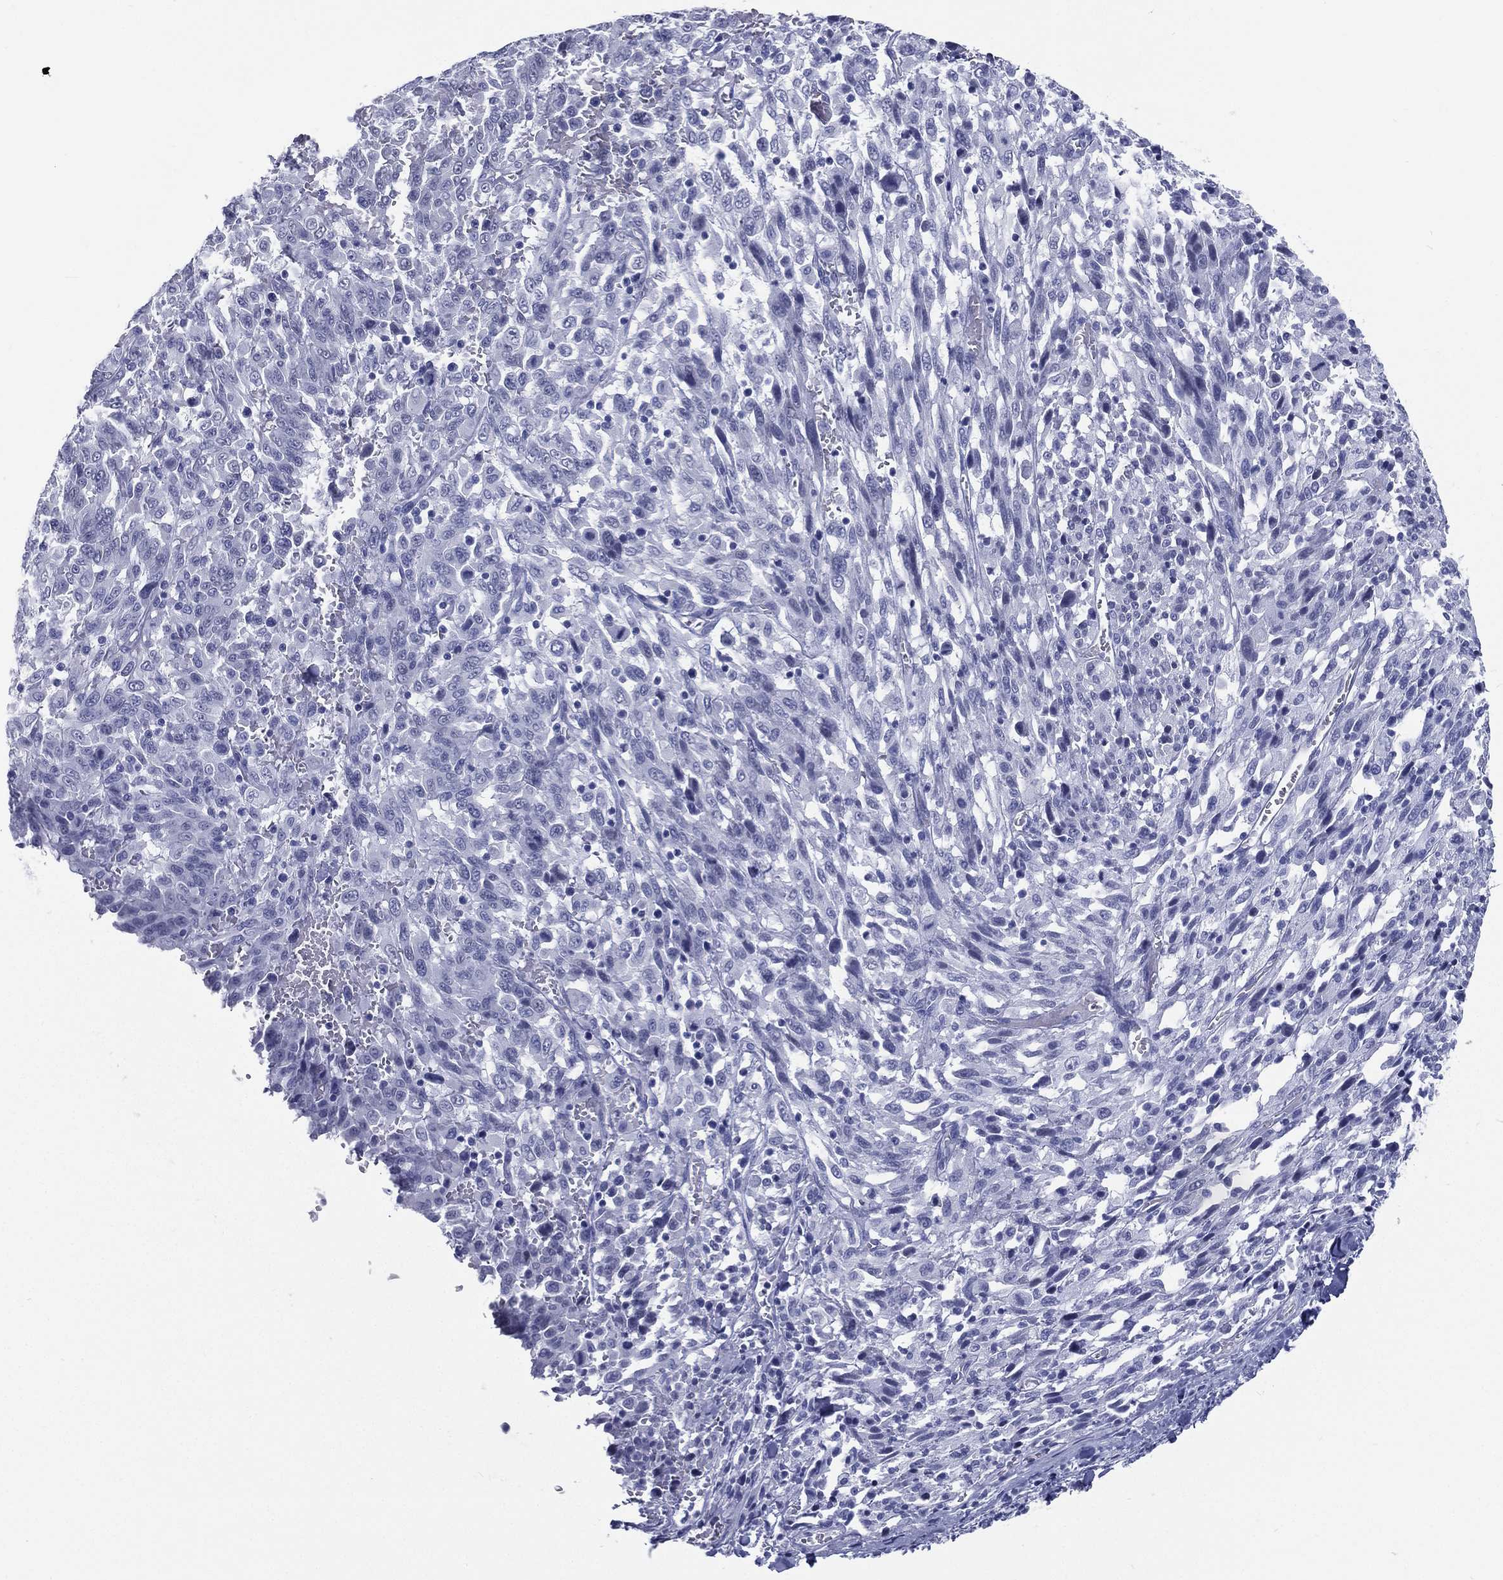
{"staining": {"intensity": "negative", "quantity": "none", "location": "none"}, "tissue": "melanoma", "cell_type": "Tumor cells", "image_type": "cancer", "snomed": [{"axis": "morphology", "description": "Malignant melanoma, NOS"}, {"axis": "topography", "description": "Skin"}], "caption": "Immunohistochemistry (IHC) photomicrograph of human malignant melanoma stained for a protein (brown), which reveals no positivity in tumor cells.", "gene": "RSPH4A", "patient": {"sex": "female", "age": 91}}